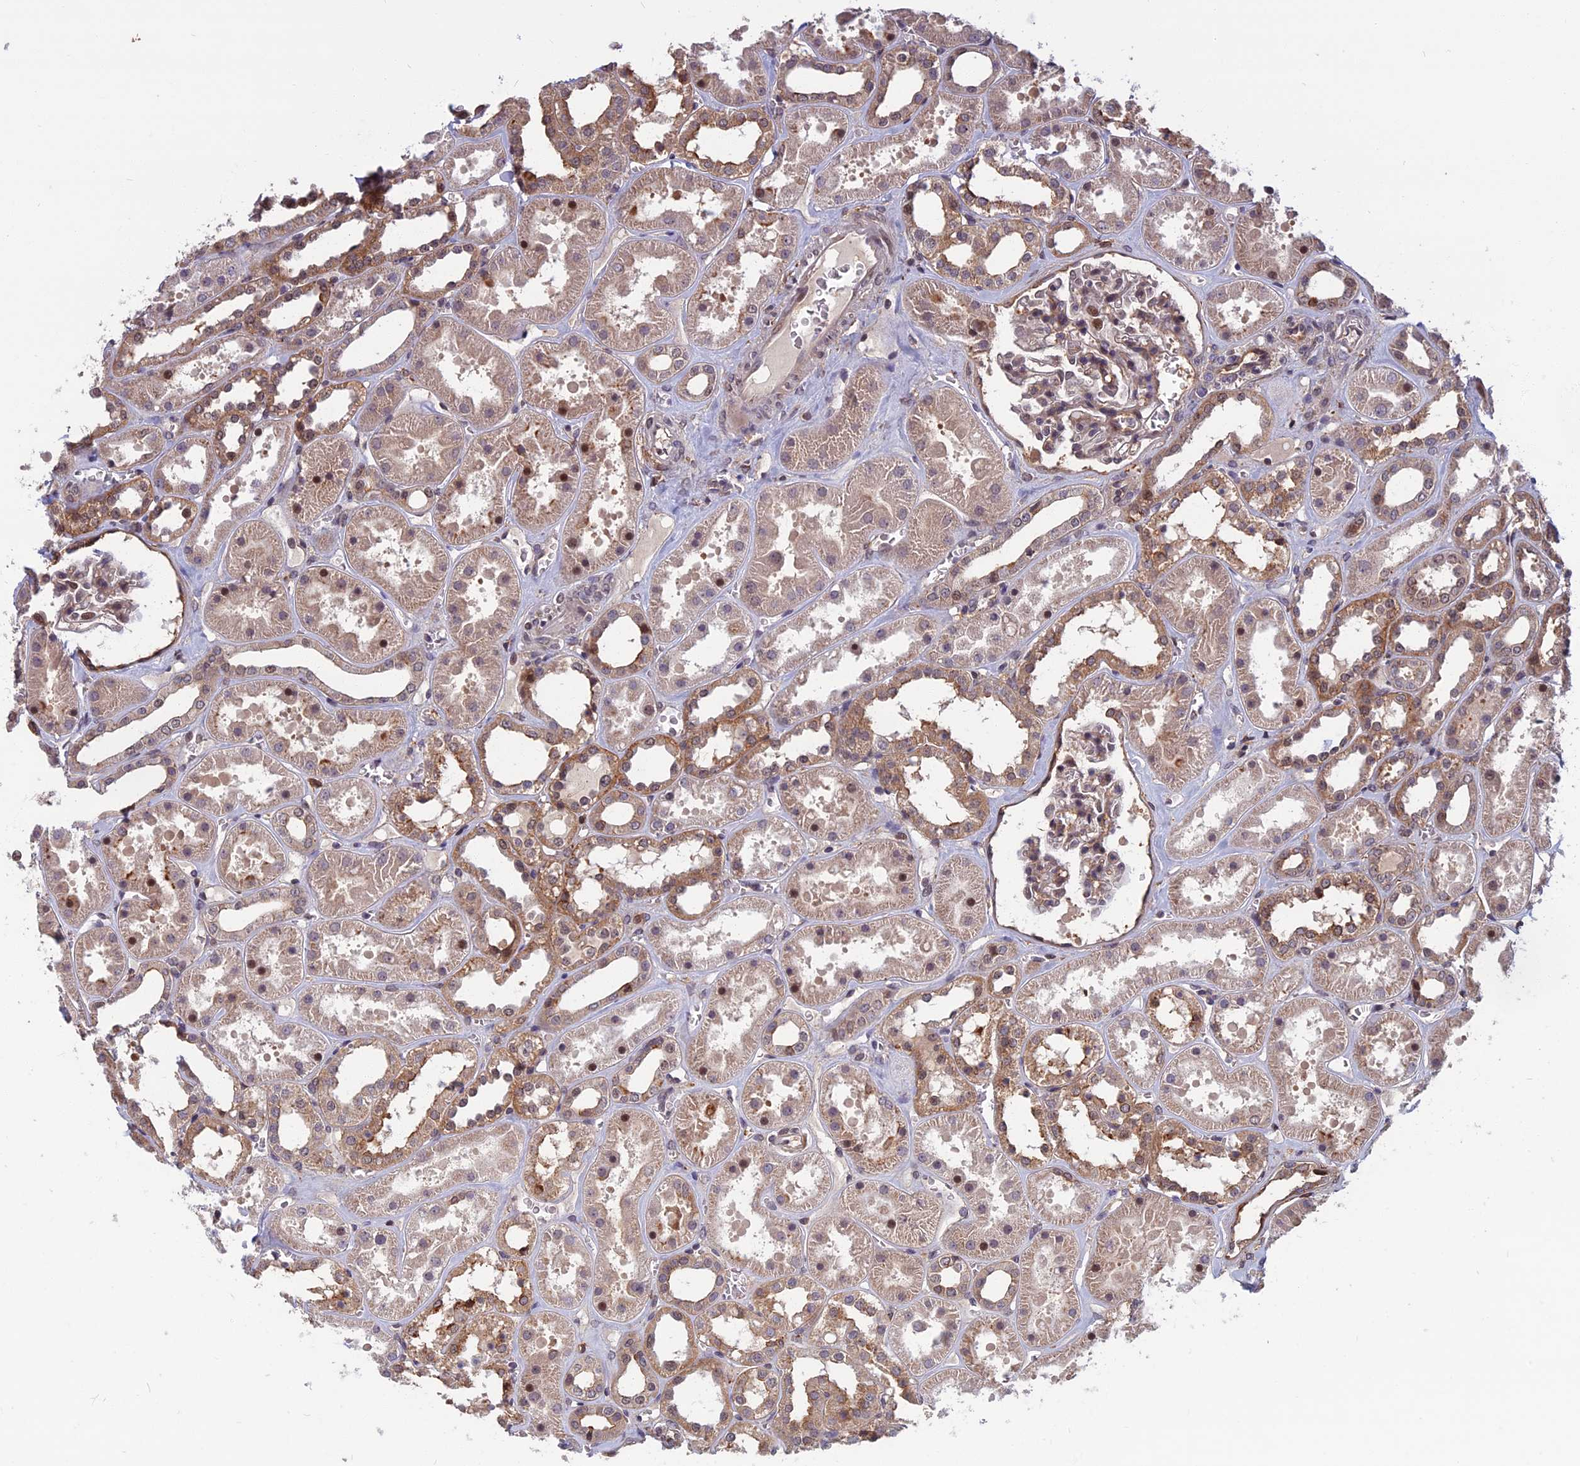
{"staining": {"intensity": "weak", "quantity": "25%-75%", "location": "cytoplasmic/membranous,nuclear"}, "tissue": "kidney", "cell_type": "Cells in glomeruli", "image_type": "normal", "snomed": [{"axis": "morphology", "description": "Normal tissue, NOS"}, {"axis": "topography", "description": "Kidney"}], "caption": "Protein staining shows weak cytoplasmic/membranous,nuclear positivity in about 25%-75% of cells in glomeruli in benign kidney.", "gene": "SPG11", "patient": {"sex": "female", "age": 41}}